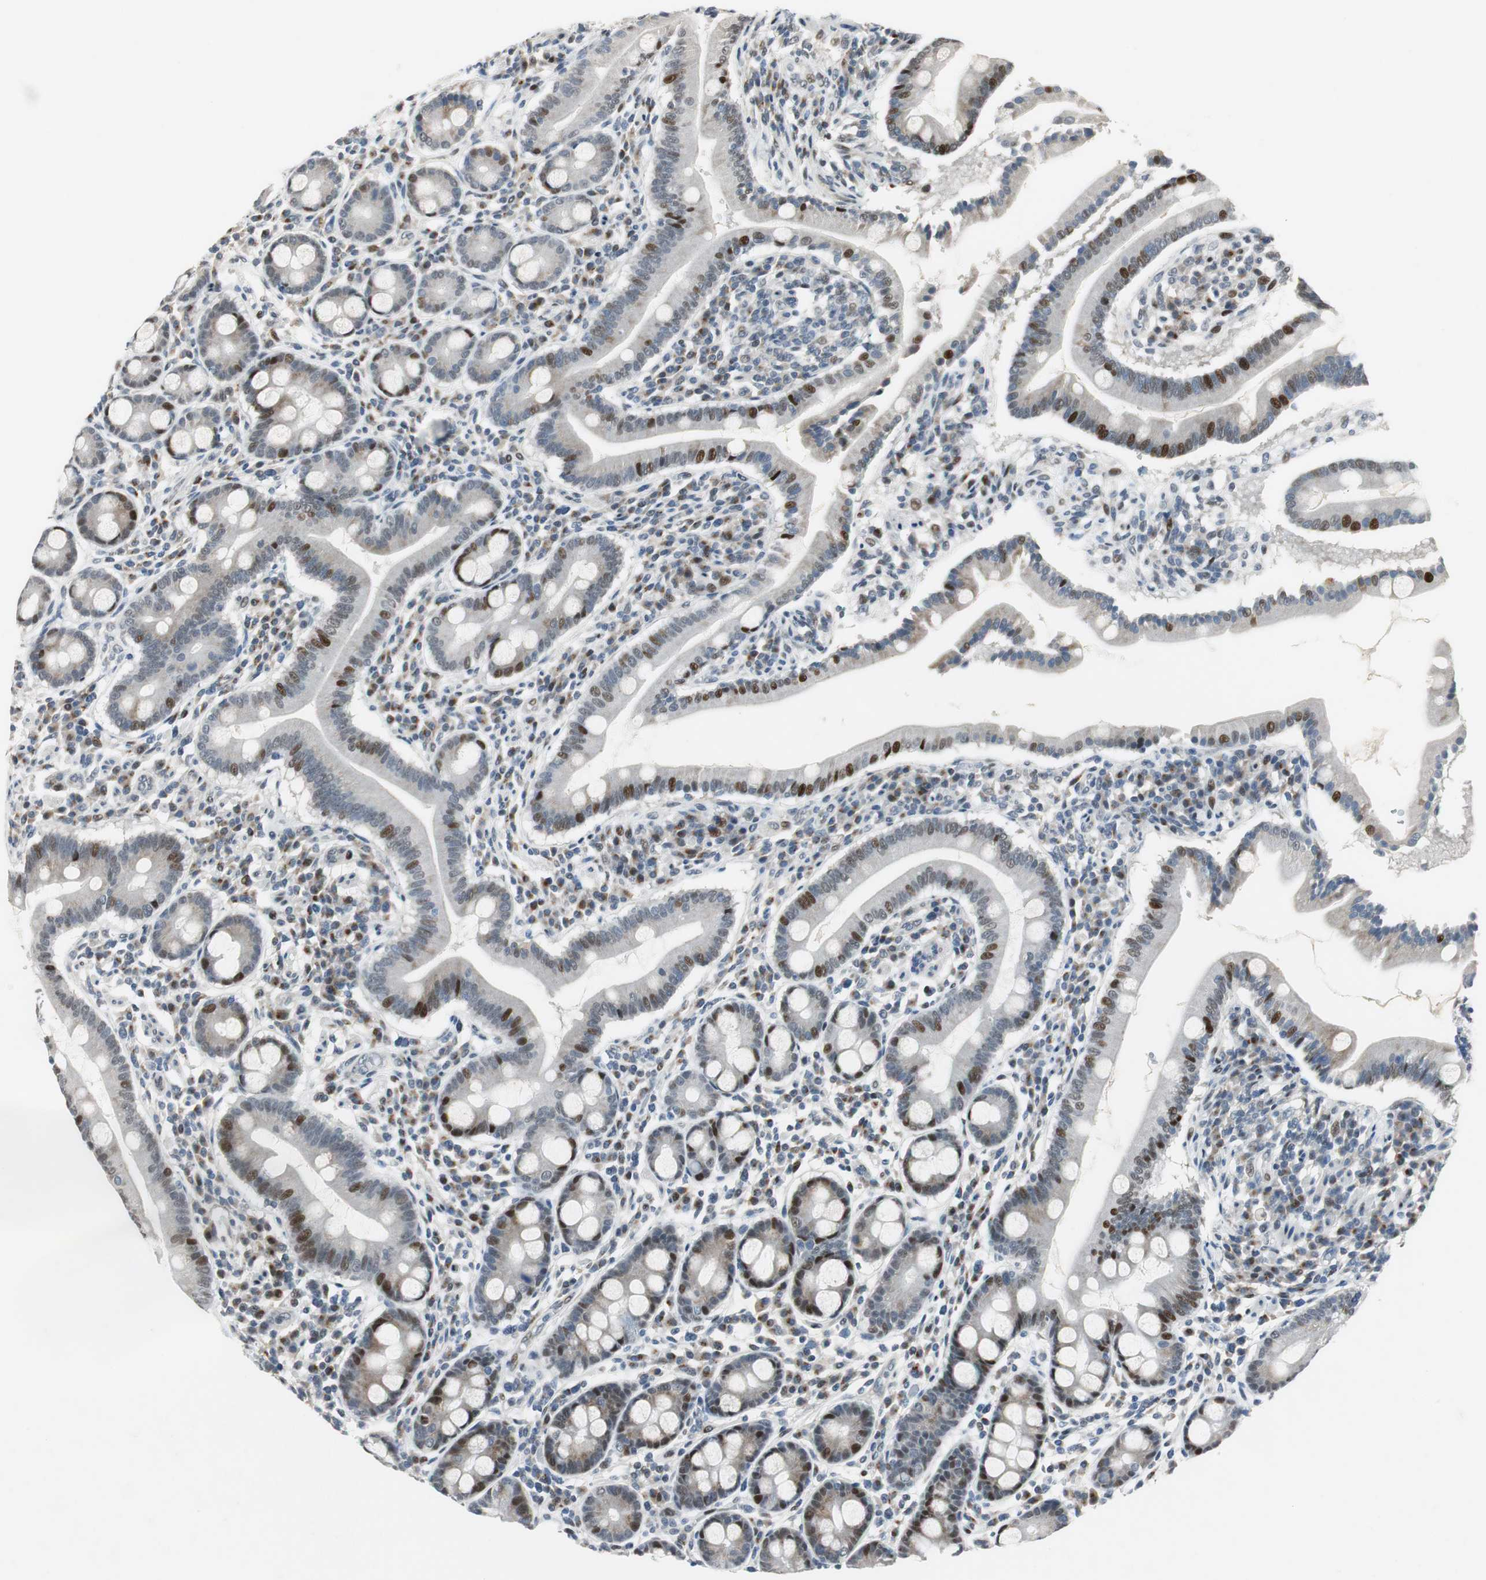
{"staining": {"intensity": "strong", "quantity": "25%-75%", "location": "nuclear"}, "tissue": "duodenum", "cell_type": "Glandular cells", "image_type": "normal", "snomed": [{"axis": "morphology", "description": "Normal tissue, NOS"}, {"axis": "topography", "description": "Duodenum"}], "caption": "IHC micrograph of normal duodenum: duodenum stained using immunohistochemistry reveals high levels of strong protein expression localized specifically in the nuclear of glandular cells, appearing as a nuclear brown color.", "gene": "AJUBA", "patient": {"sex": "male", "age": 50}}